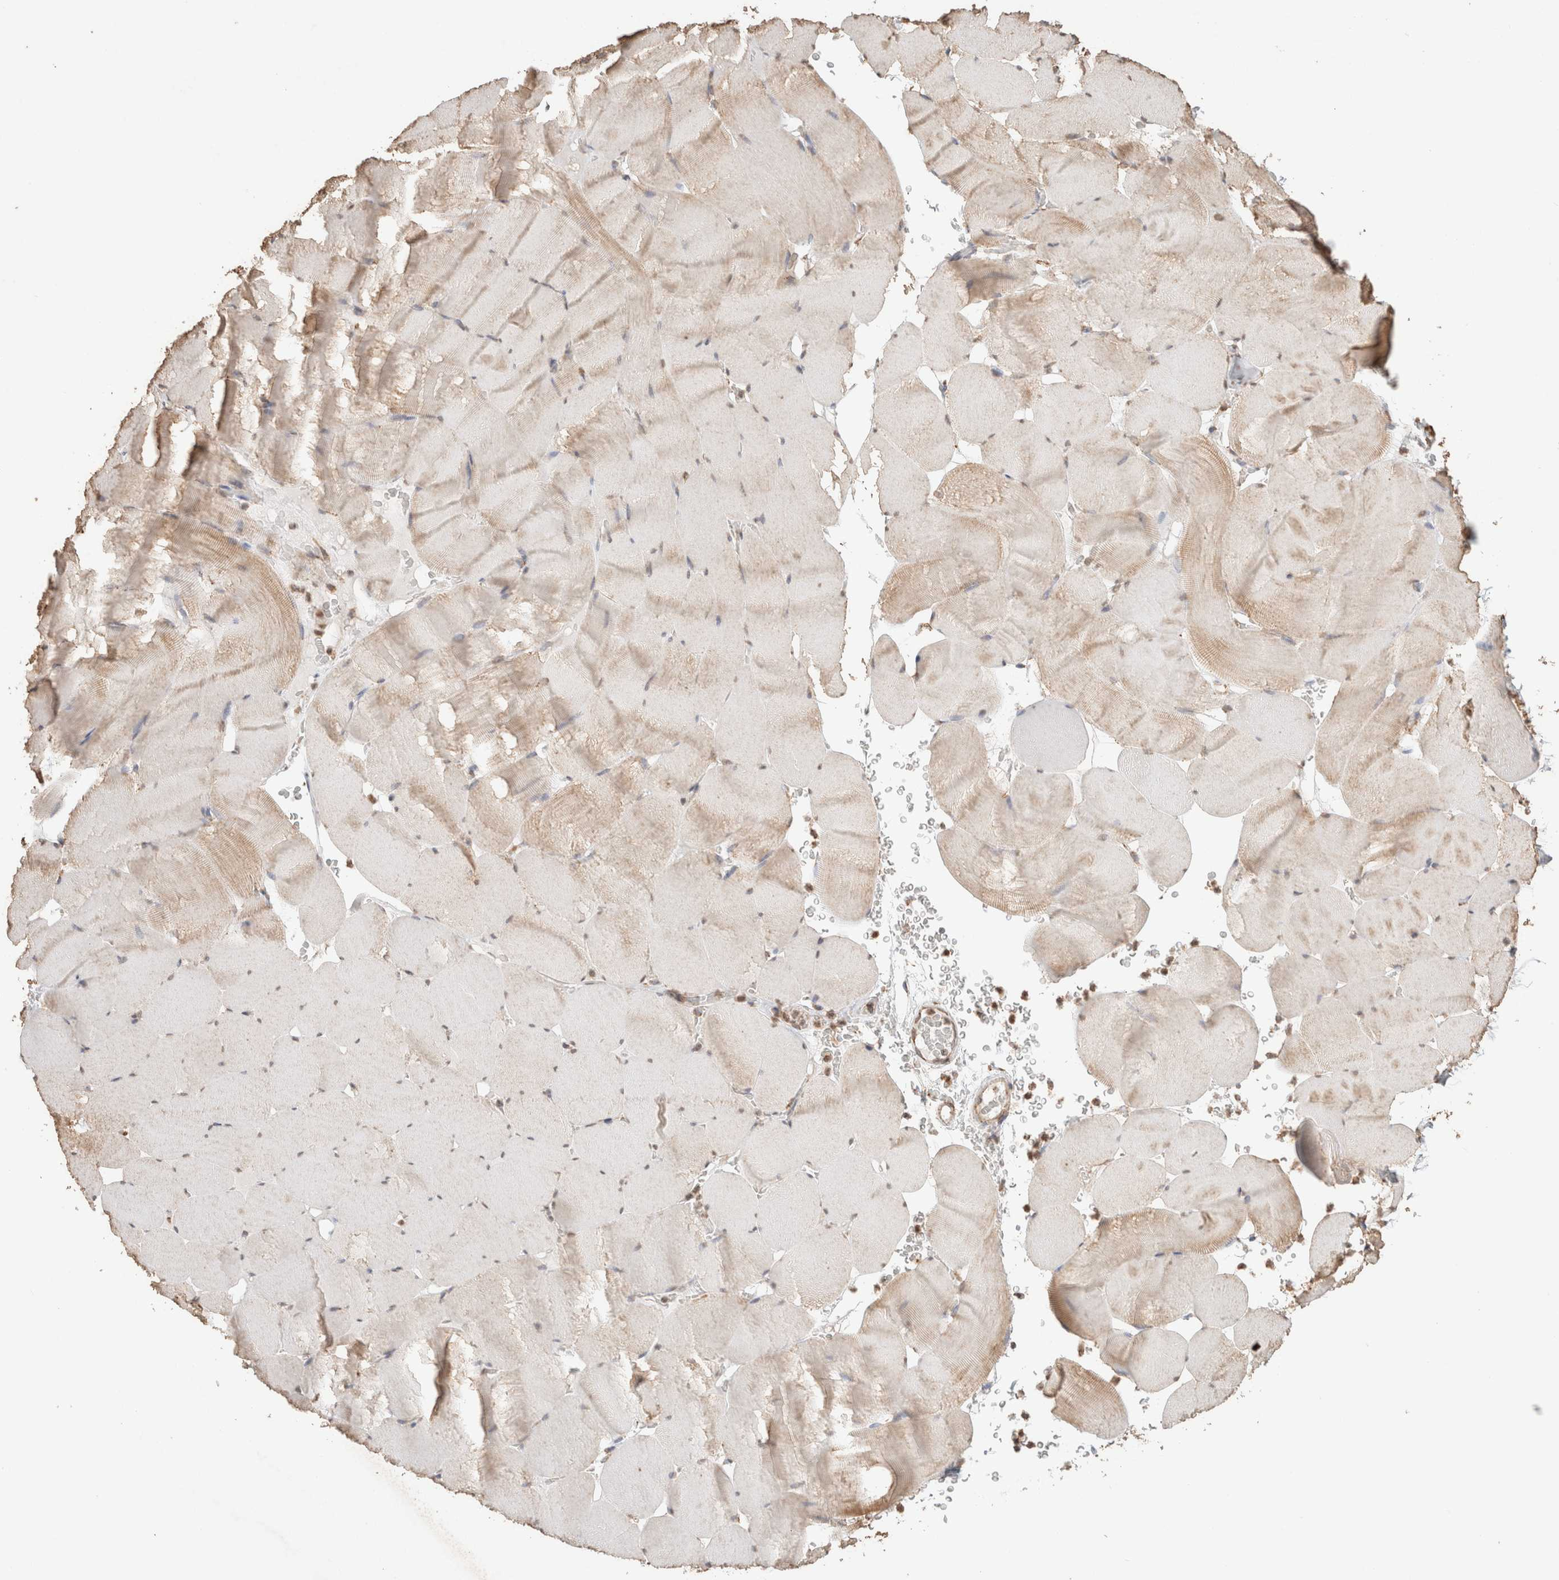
{"staining": {"intensity": "moderate", "quantity": "25%-75%", "location": "cytoplasmic/membranous"}, "tissue": "skeletal muscle", "cell_type": "Myocytes", "image_type": "normal", "snomed": [{"axis": "morphology", "description": "Normal tissue, NOS"}, {"axis": "topography", "description": "Skeletal muscle"}], "caption": "A photomicrograph of human skeletal muscle stained for a protein displays moderate cytoplasmic/membranous brown staining in myocytes.", "gene": "SDC2", "patient": {"sex": "male", "age": 62}}